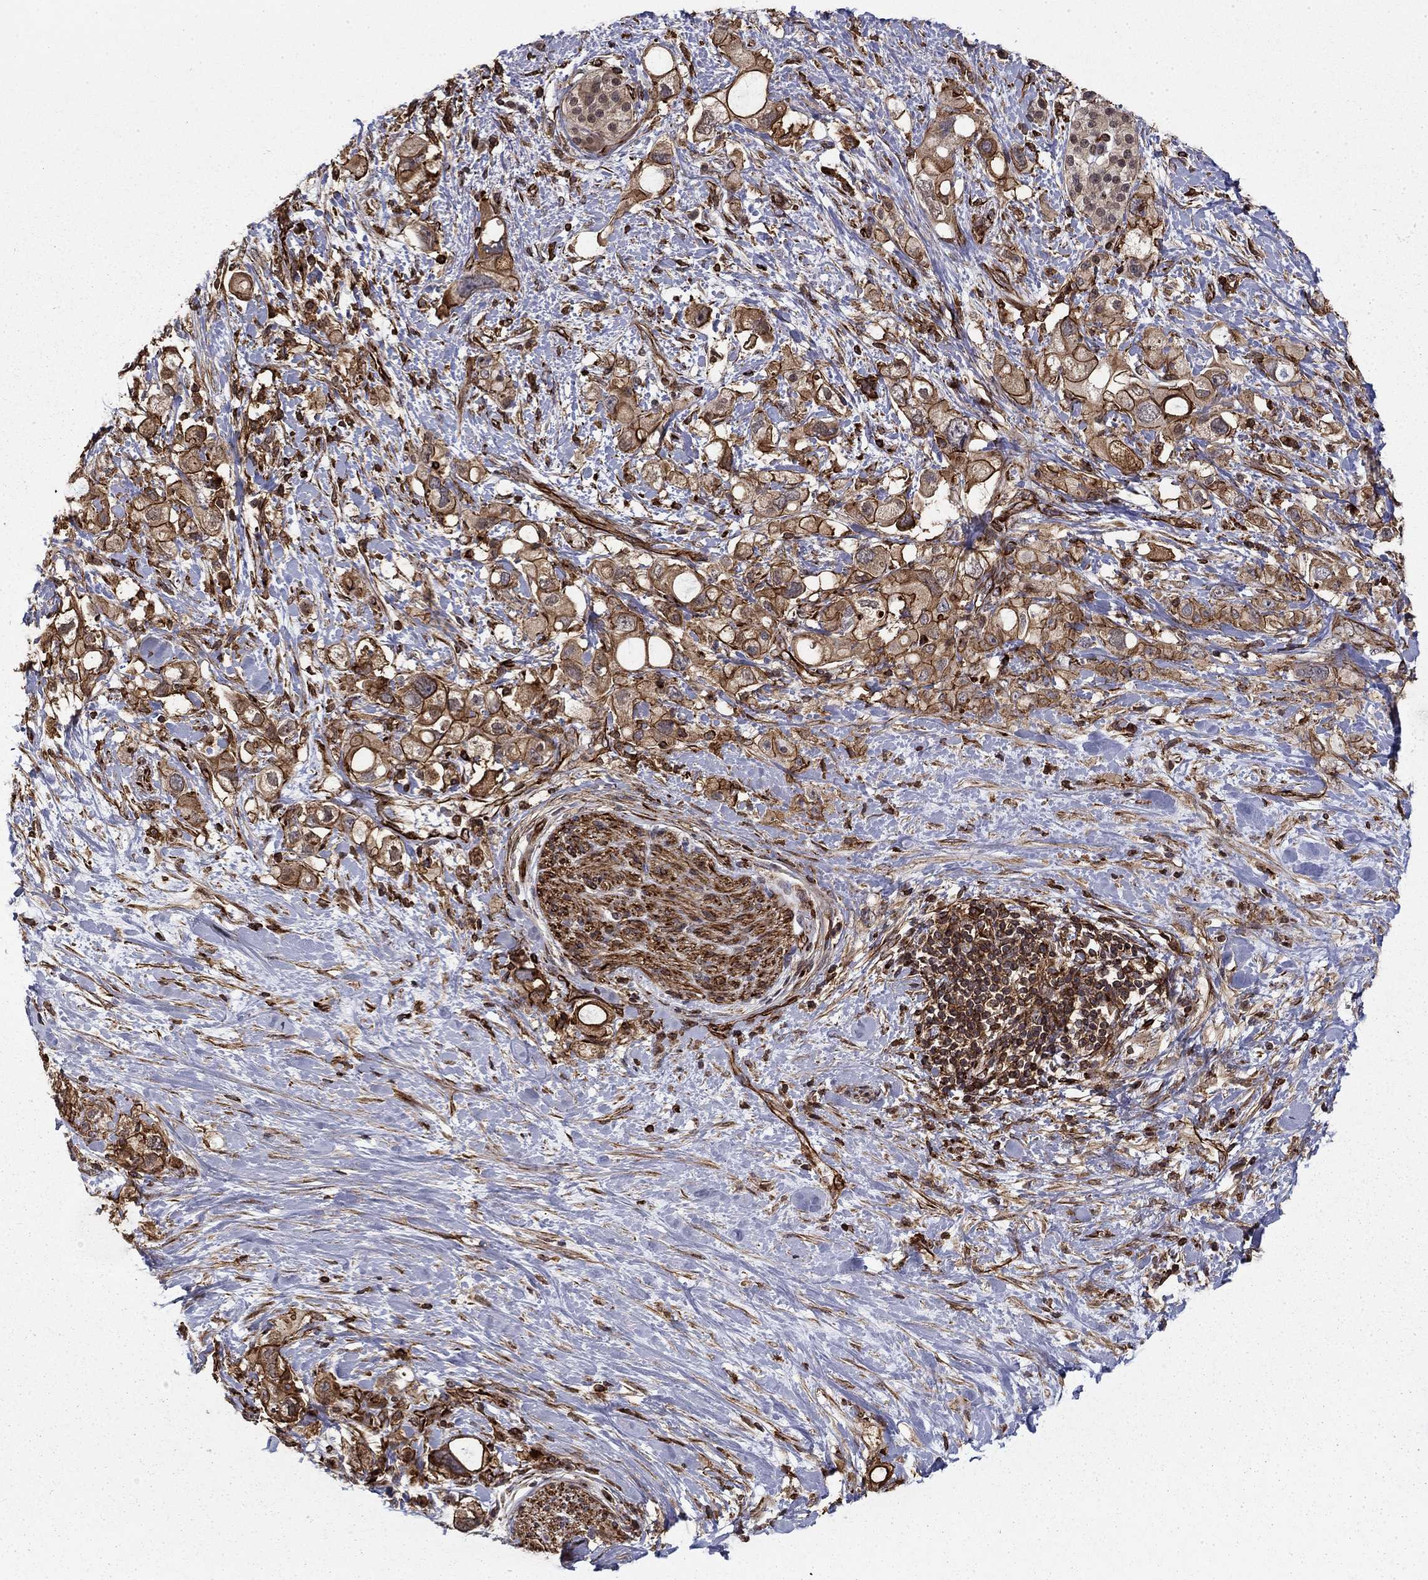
{"staining": {"intensity": "moderate", "quantity": ">75%", "location": "cytoplasmic/membranous"}, "tissue": "pancreatic cancer", "cell_type": "Tumor cells", "image_type": "cancer", "snomed": [{"axis": "morphology", "description": "Adenocarcinoma, NOS"}, {"axis": "topography", "description": "Pancreas"}], "caption": "Human pancreatic adenocarcinoma stained for a protein (brown) shows moderate cytoplasmic/membranous positive staining in about >75% of tumor cells.", "gene": "ADM", "patient": {"sex": "female", "age": 56}}